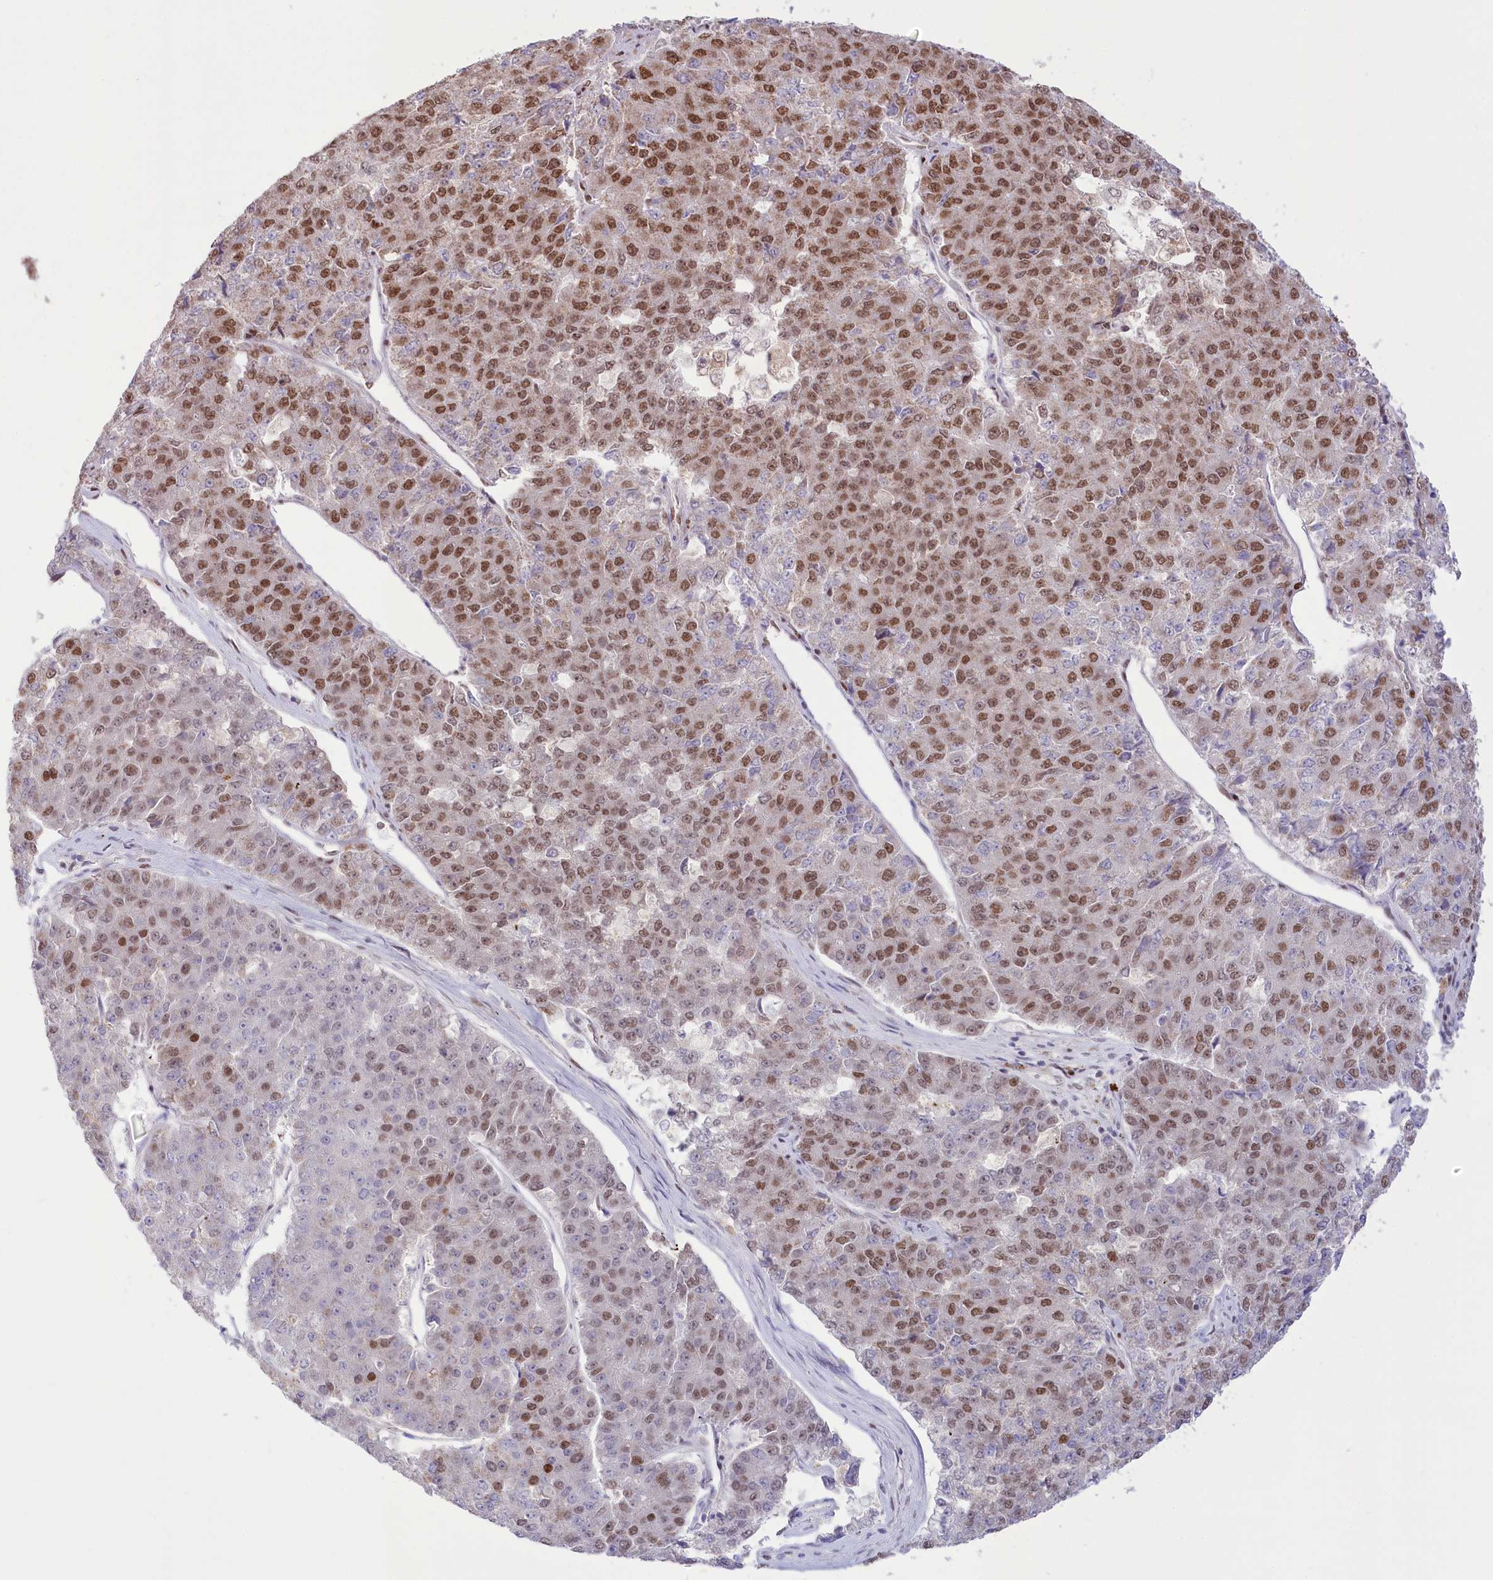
{"staining": {"intensity": "moderate", "quantity": "25%-75%", "location": "nuclear"}, "tissue": "pancreatic cancer", "cell_type": "Tumor cells", "image_type": "cancer", "snomed": [{"axis": "morphology", "description": "Adenocarcinoma, NOS"}, {"axis": "topography", "description": "Pancreas"}], "caption": "This is an image of immunohistochemistry (IHC) staining of pancreatic adenocarcinoma, which shows moderate staining in the nuclear of tumor cells.", "gene": "PYURF", "patient": {"sex": "male", "age": 50}}